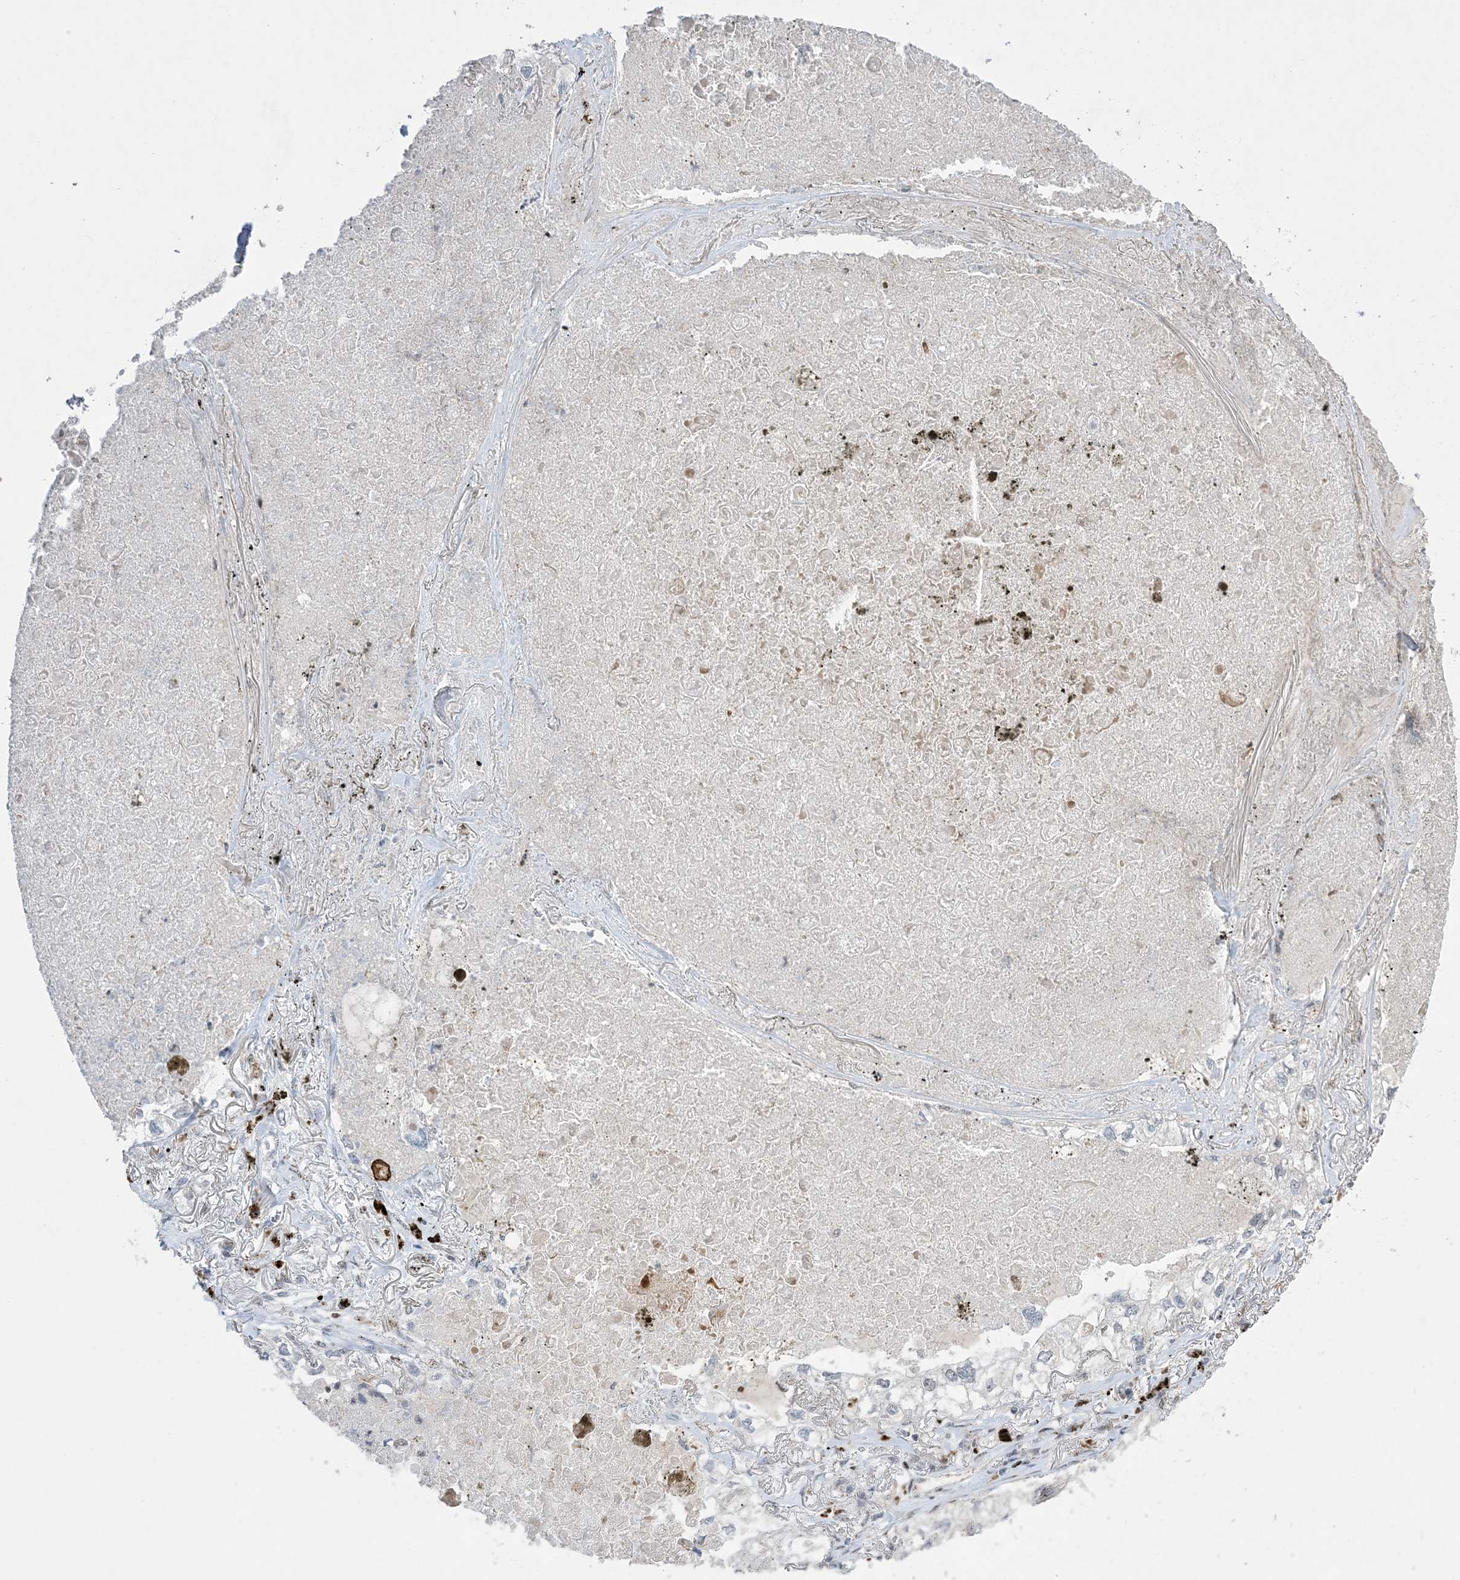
{"staining": {"intensity": "negative", "quantity": "none", "location": "none"}, "tissue": "lung cancer", "cell_type": "Tumor cells", "image_type": "cancer", "snomed": [{"axis": "morphology", "description": "Adenocarcinoma, NOS"}, {"axis": "topography", "description": "Lung"}], "caption": "Micrograph shows no significant protein staining in tumor cells of lung cancer. The staining was performed using DAB to visualize the protein expression in brown, while the nuclei were stained in blue with hematoxylin (Magnification: 20x).", "gene": "SLC25A53", "patient": {"sex": "male", "age": 65}}